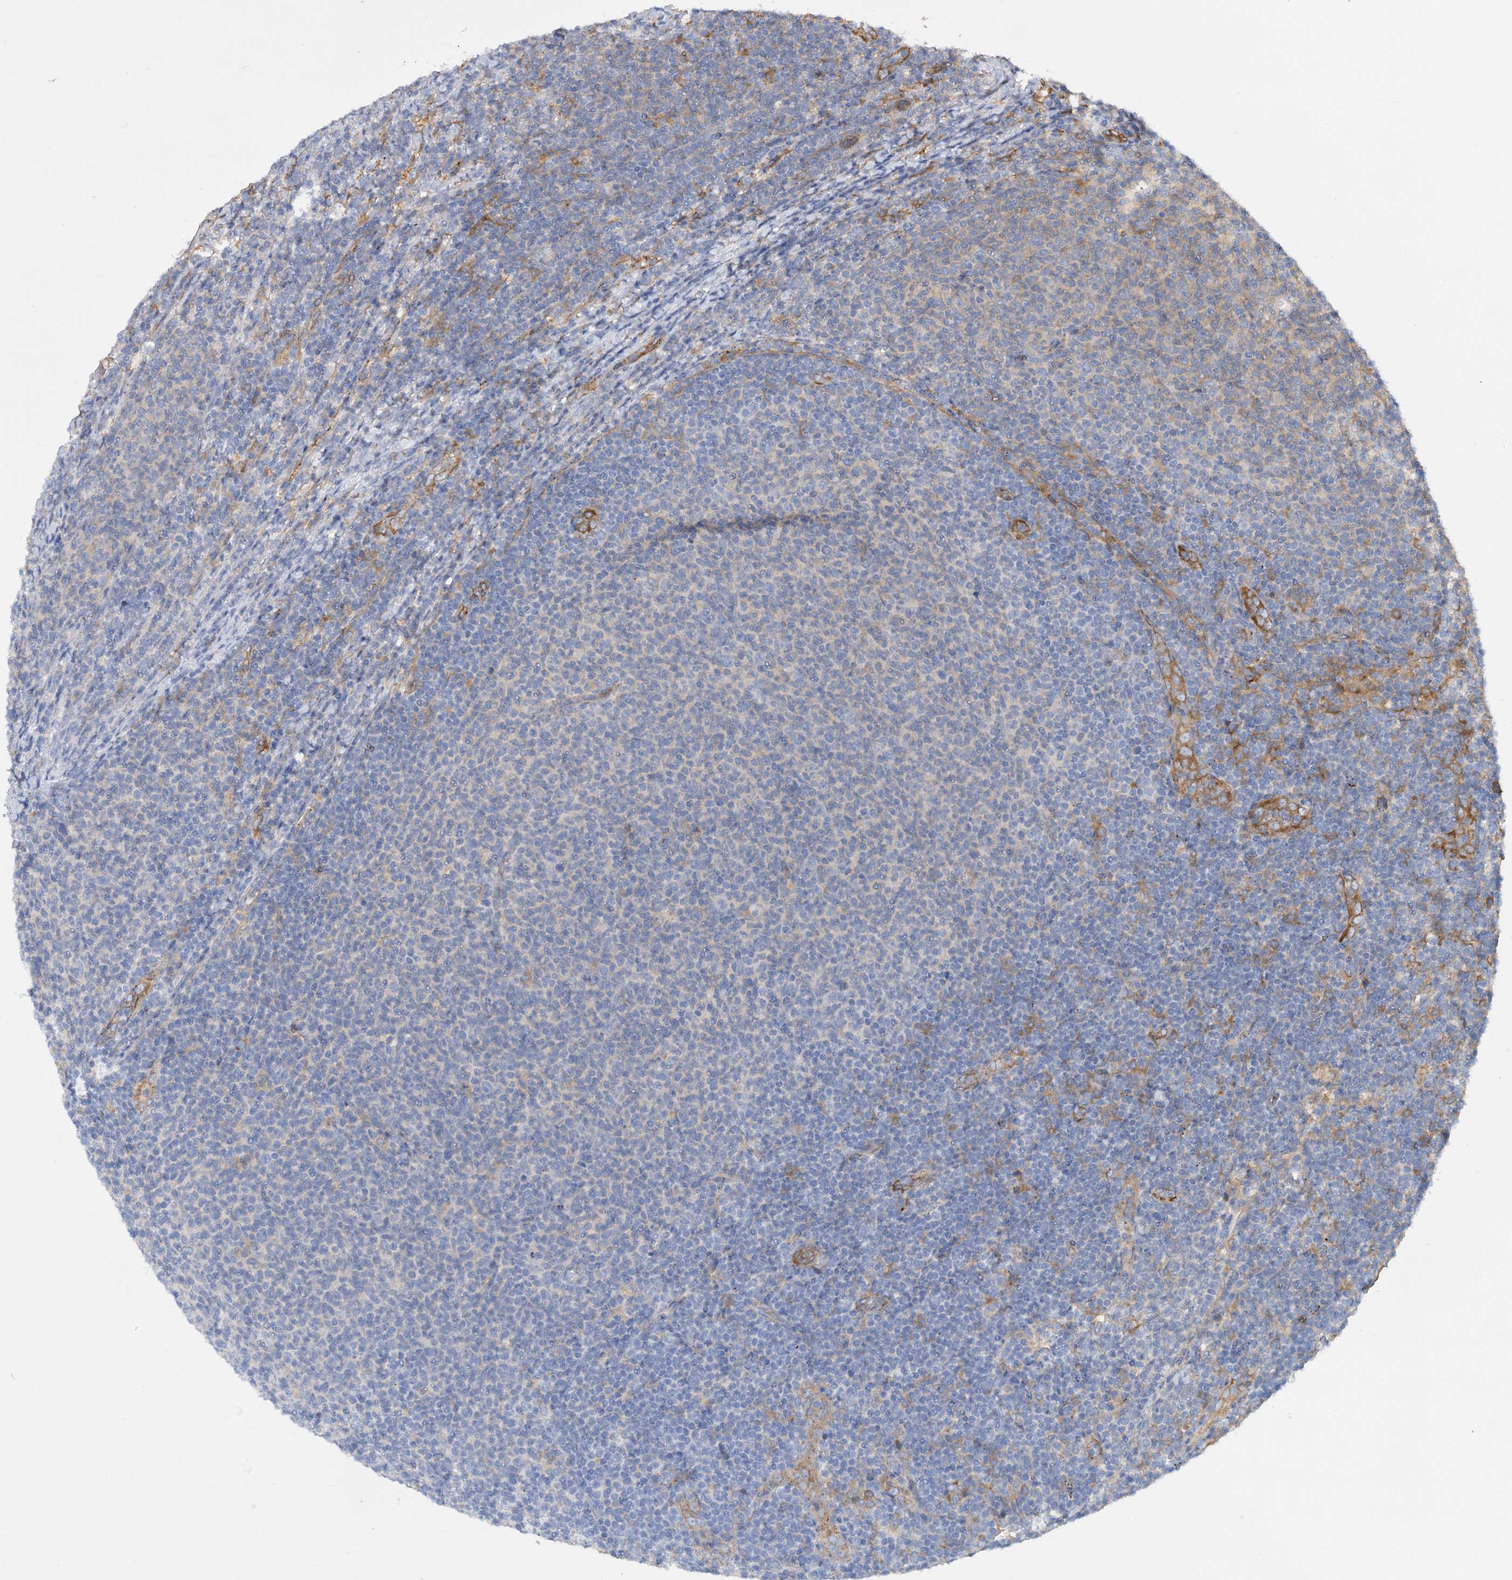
{"staining": {"intensity": "negative", "quantity": "none", "location": "none"}, "tissue": "lymphoma", "cell_type": "Tumor cells", "image_type": "cancer", "snomed": [{"axis": "morphology", "description": "Malignant lymphoma, non-Hodgkin's type, Low grade"}, {"axis": "topography", "description": "Lymph node"}], "caption": "Lymphoma stained for a protein using immunohistochemistry reveals no staining tumor cells.", "gene": "GUSB", "patient": {"sex": "male", "age": 66}}